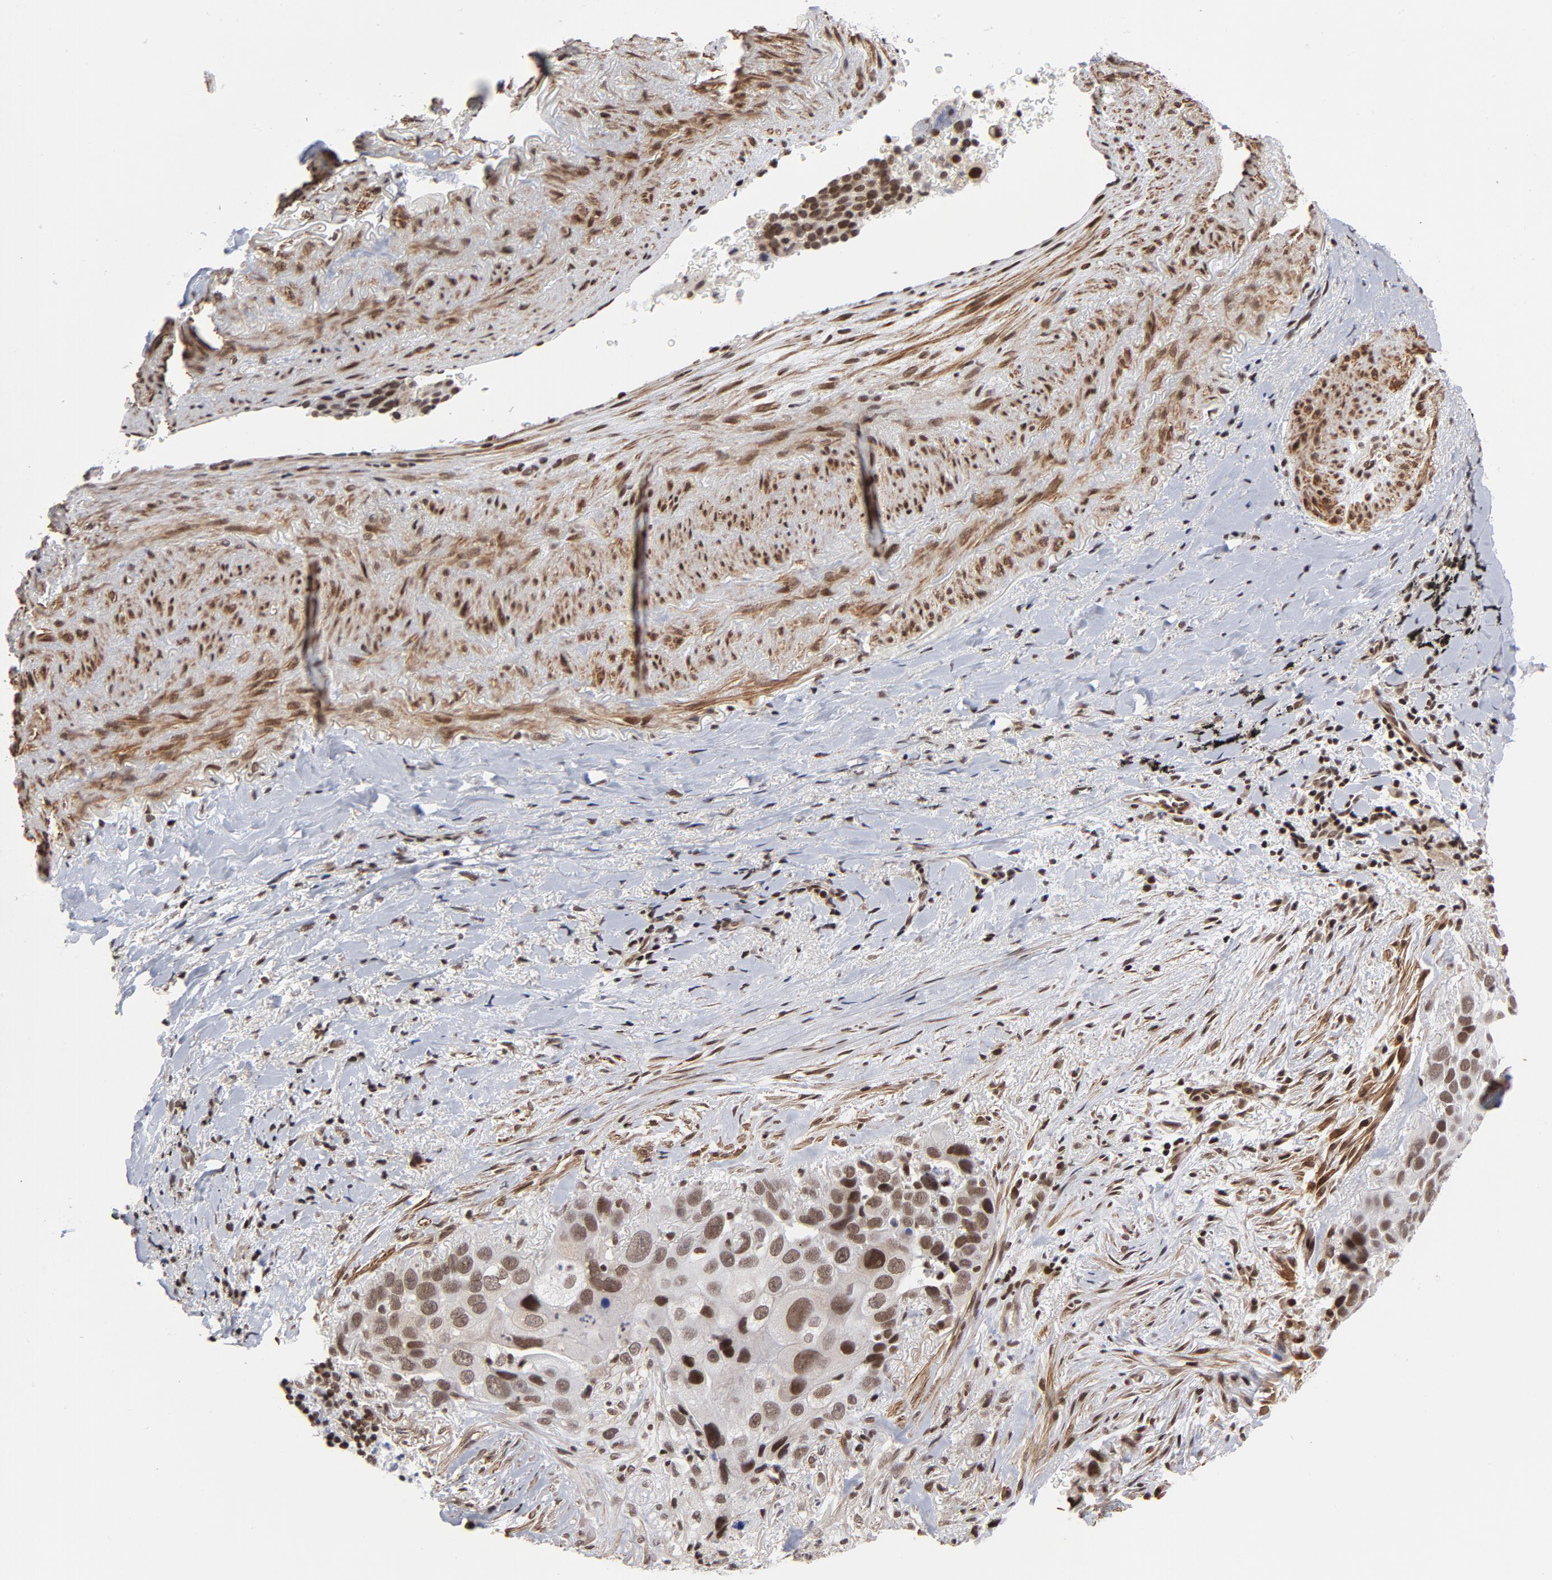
{"staining": {"intensity": "strong", "quantity": ">75%", "location": "nuclear"}, "tissue": "lung cancer", "cell_type": "Tumor cells", "image_type": "cancer", "snomed": [{"axis": "morphology", "description": "Squamous cell carcinoma, NOS"}, {"axis": "topography", "description": "Lung"}], "caption": "Lung cancer stained for a protein displays strong nuclear positivity in tumor cells.", "gene": "CTCF", "patient": {"sex": "male", "age": 54}}